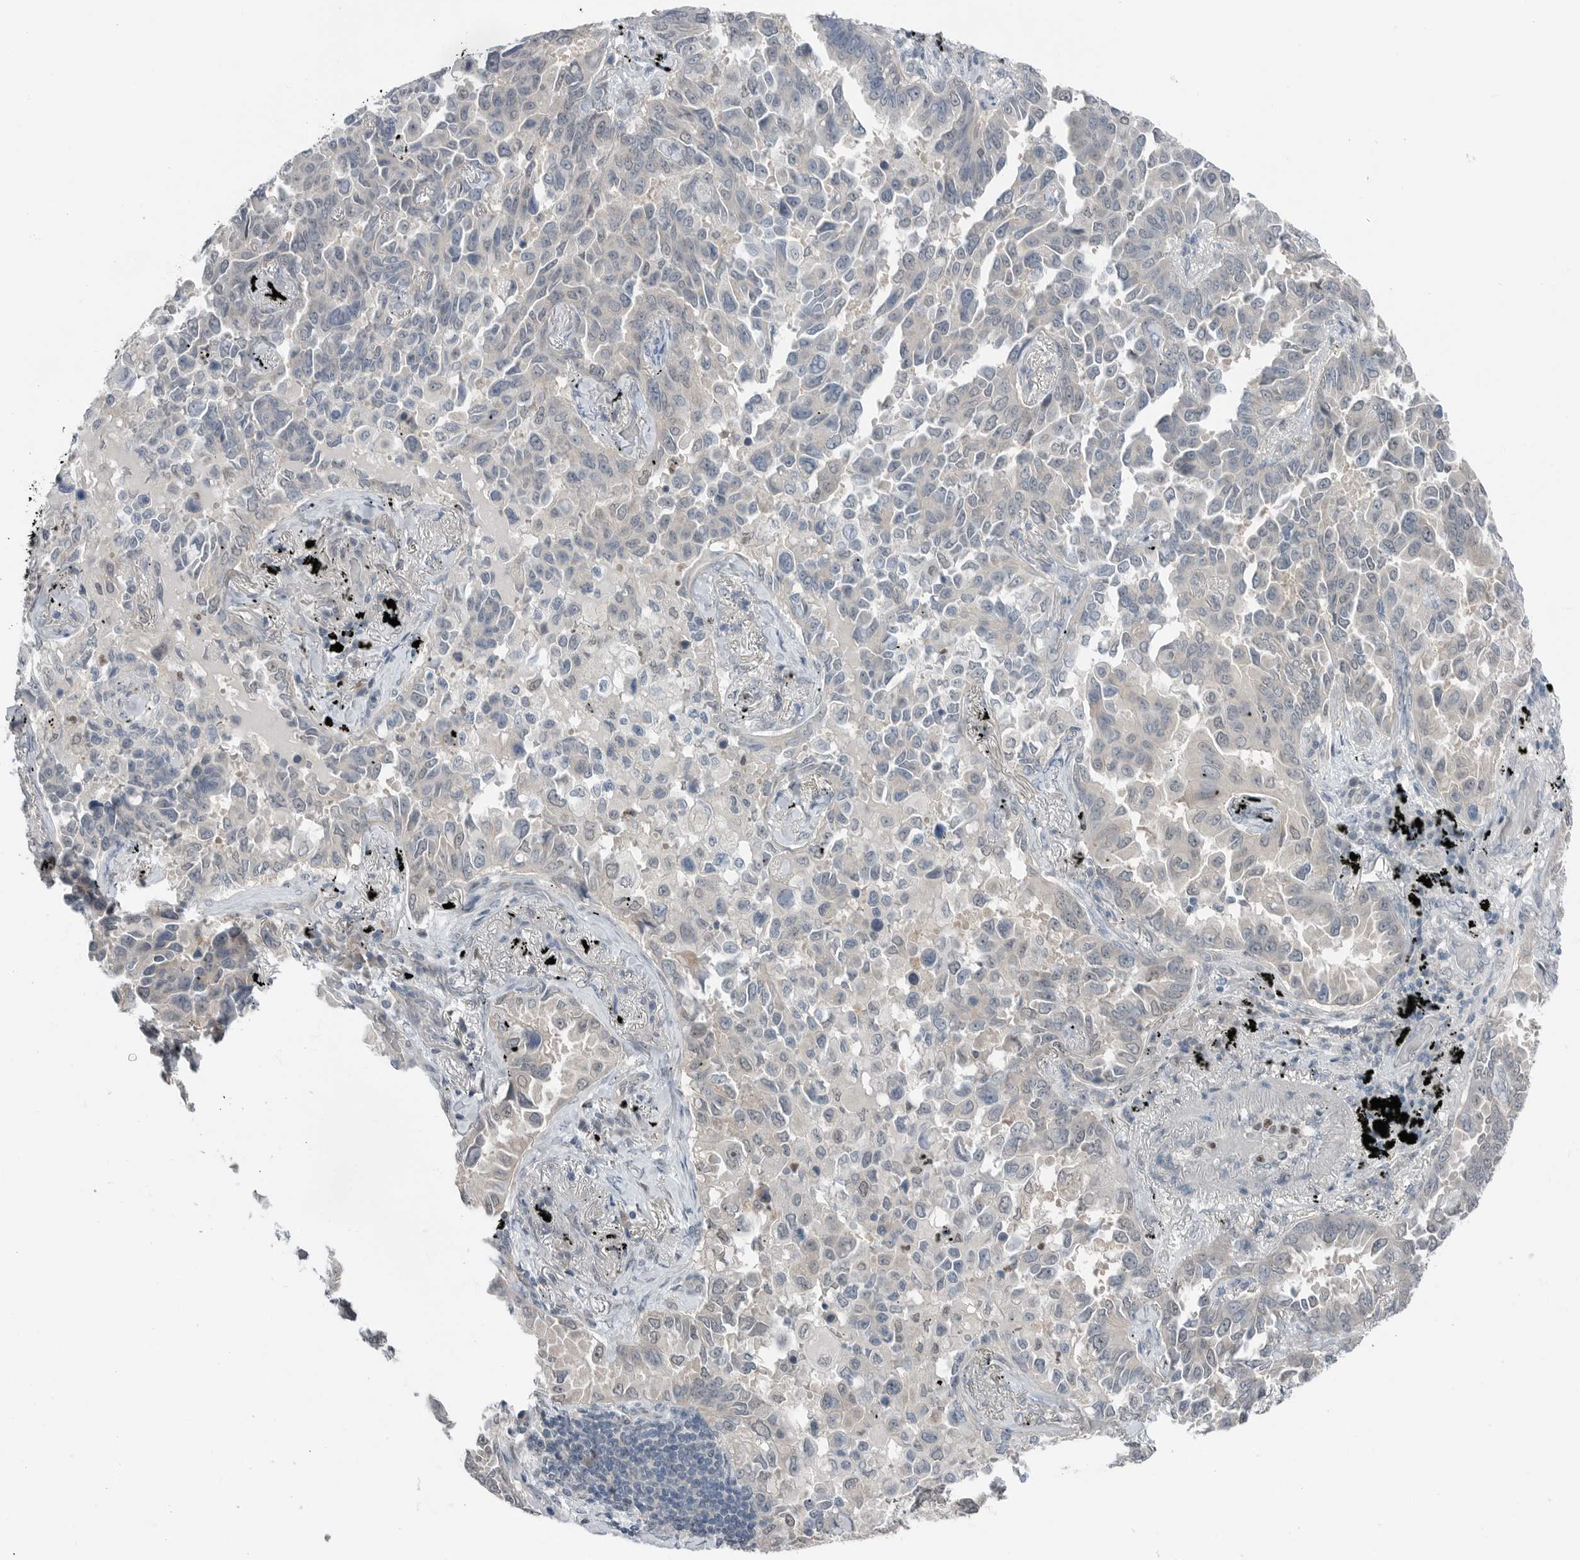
{"staining": {"intensity": "negative", "quantity": "none", "location": "none"}, "tissue": "lung cancer", "cell_type": "Tumor cells", "image_type": "cancer", "snomed": [{"axis": "morphology", "description": "Adenocarcinoma, NOS"}, {"axis": "topography", "description": "Lung"}], "caption": "High power microscopy photomicrograph of an immunohistochemistry image of adenocarcinoma (lung), revealing no significant positivity in tumor cells.", "gene": "MFAP3L", "patient": {"sex": "female", "age": 67}}